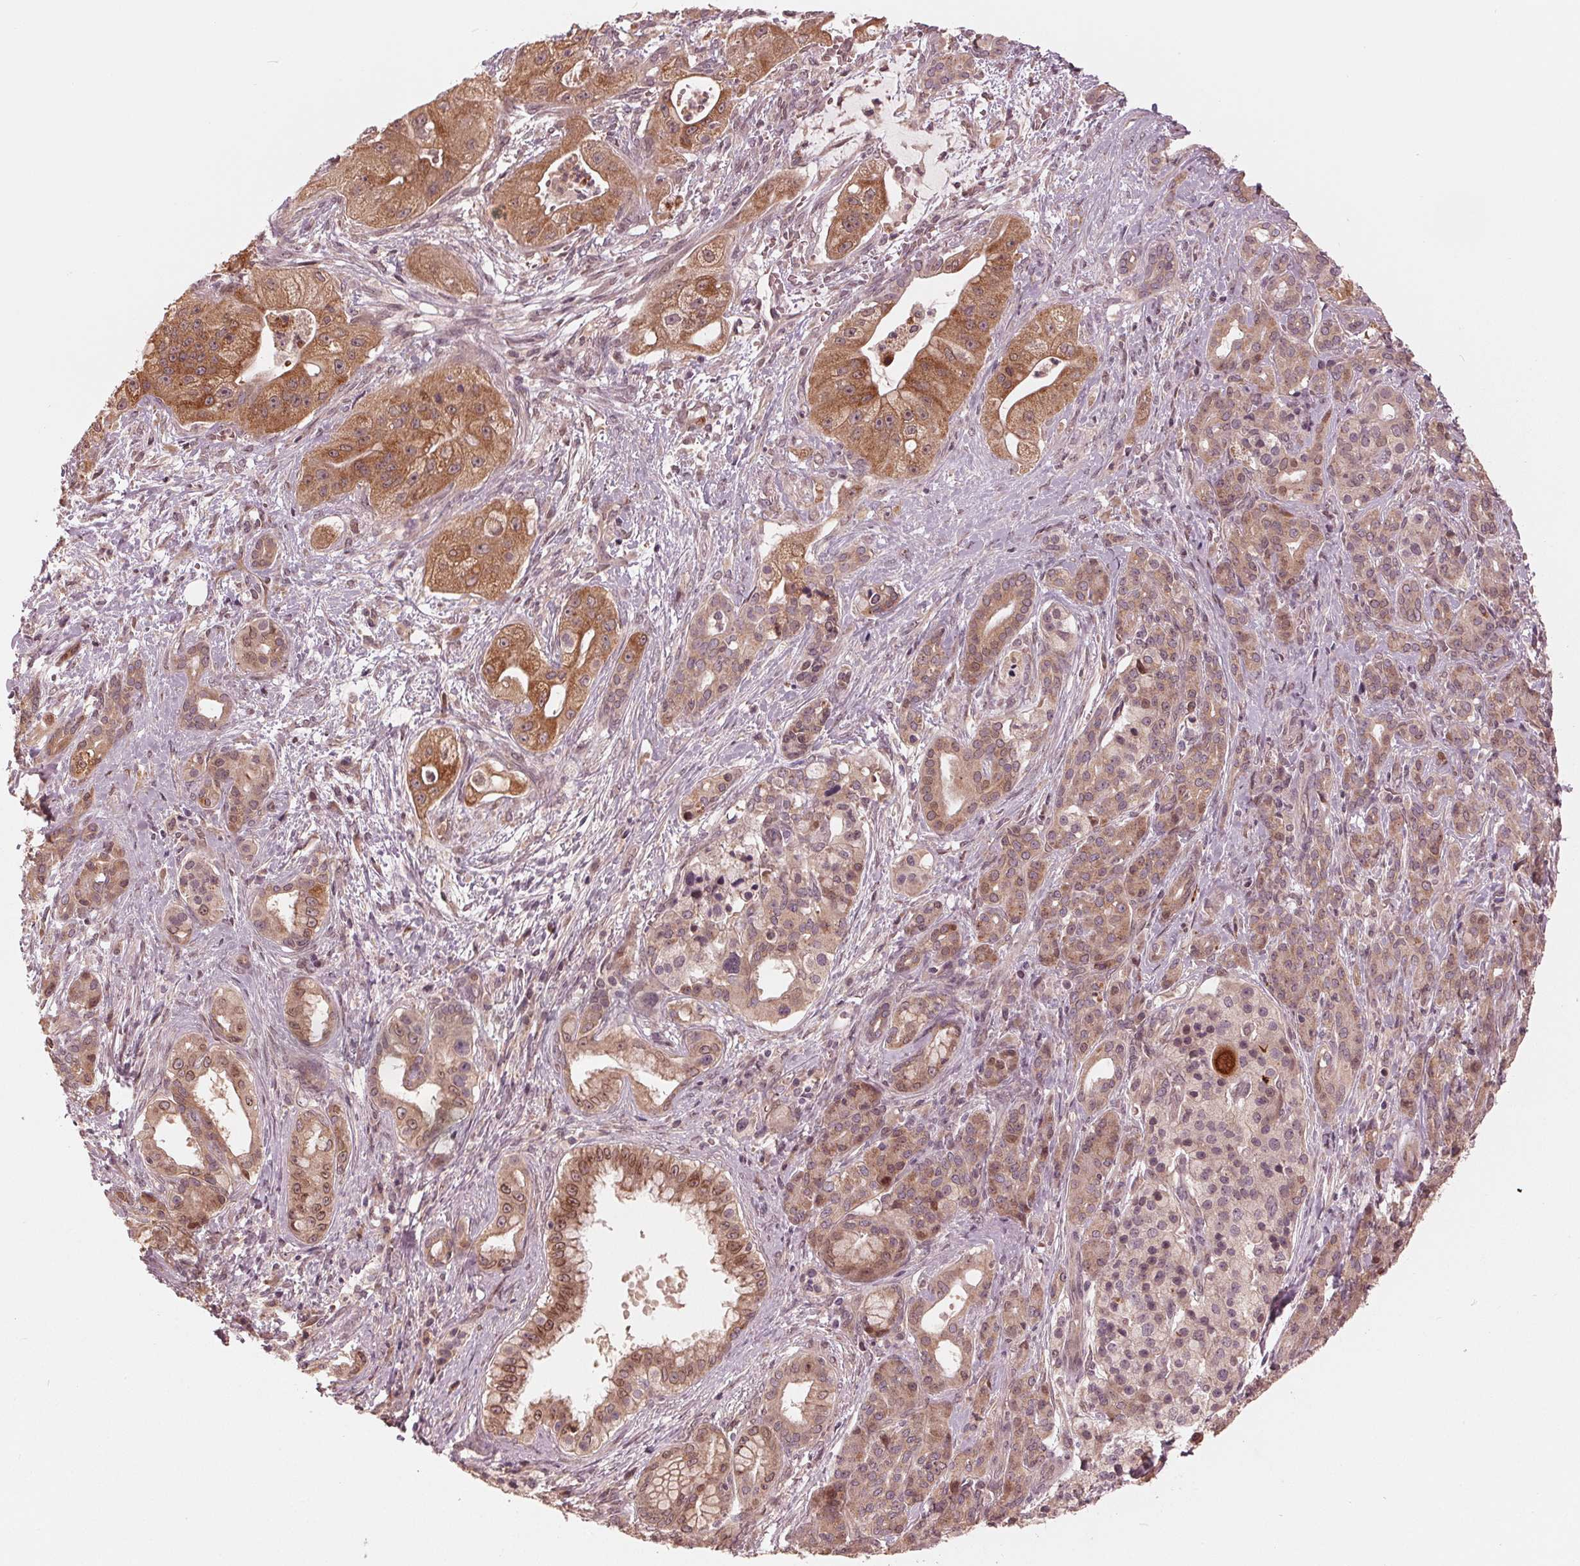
{"staining": {"intensity": "moderate", "quantity": "25%-75%", "location": "cytoplasmic/membranous,nuclear"}, "tissue": "pancreatic cancer", "cell_type": "Tumor cells", "image_type": "cancer", "snomed": [{"axis": "morphology", "description": "Normal tissue, NOS"}, {"axis": "morphology", "description": "Inflammation, NOS"}, {"axis": "morphology", "description": "Adenocarcinoma, NOS"}, {"axis": "topography", "description": "Pancreas"}], "caption": "Pancreatic cancer (adenocarcinoma) tissue exhibits moderate cytoplasmic/membranous and nuclear positivity in about 25%-75% of tumor cells", "gene": "ZNF471", "patient": {"sex": "male", "age": 57}}